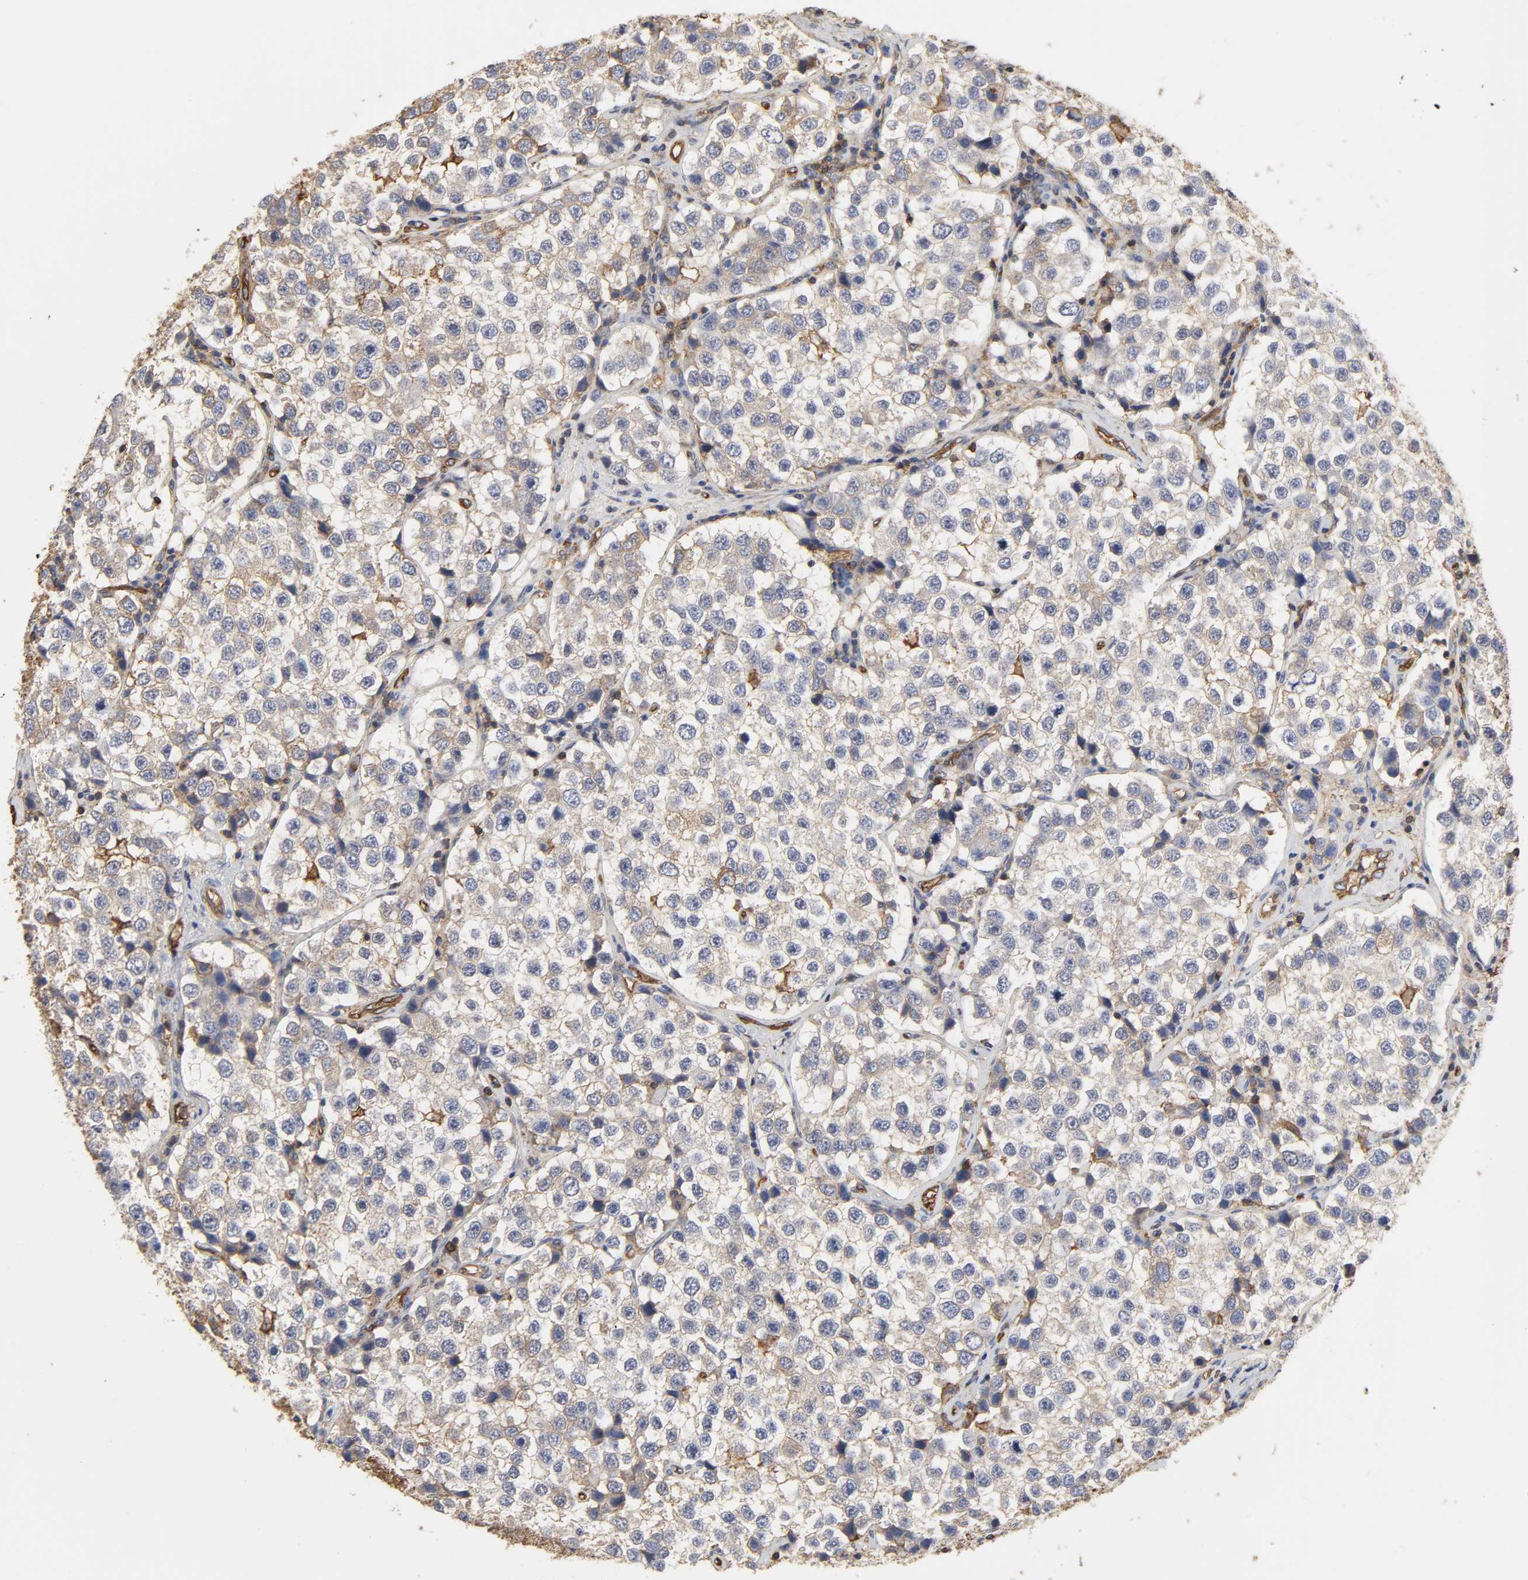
{"staining": {"intensity": "weak", "quantity": "<25%", "location": "cytoplasmic/membranous"}, "tissue": "testis cancer", "cell_type": "Tumor cells", "image_type": "cancer", "snomed": [{"axis": "morphology", "description": "Seminoma, NOS"}, {"axis": "topography", "description": "Testis"}], "caption": "Immunohistochemical staining of human testis cancer reveals no significant staining in tumor cells.", "gene": "ANXA2", "patient": {"sex": "male", "age": 39}}